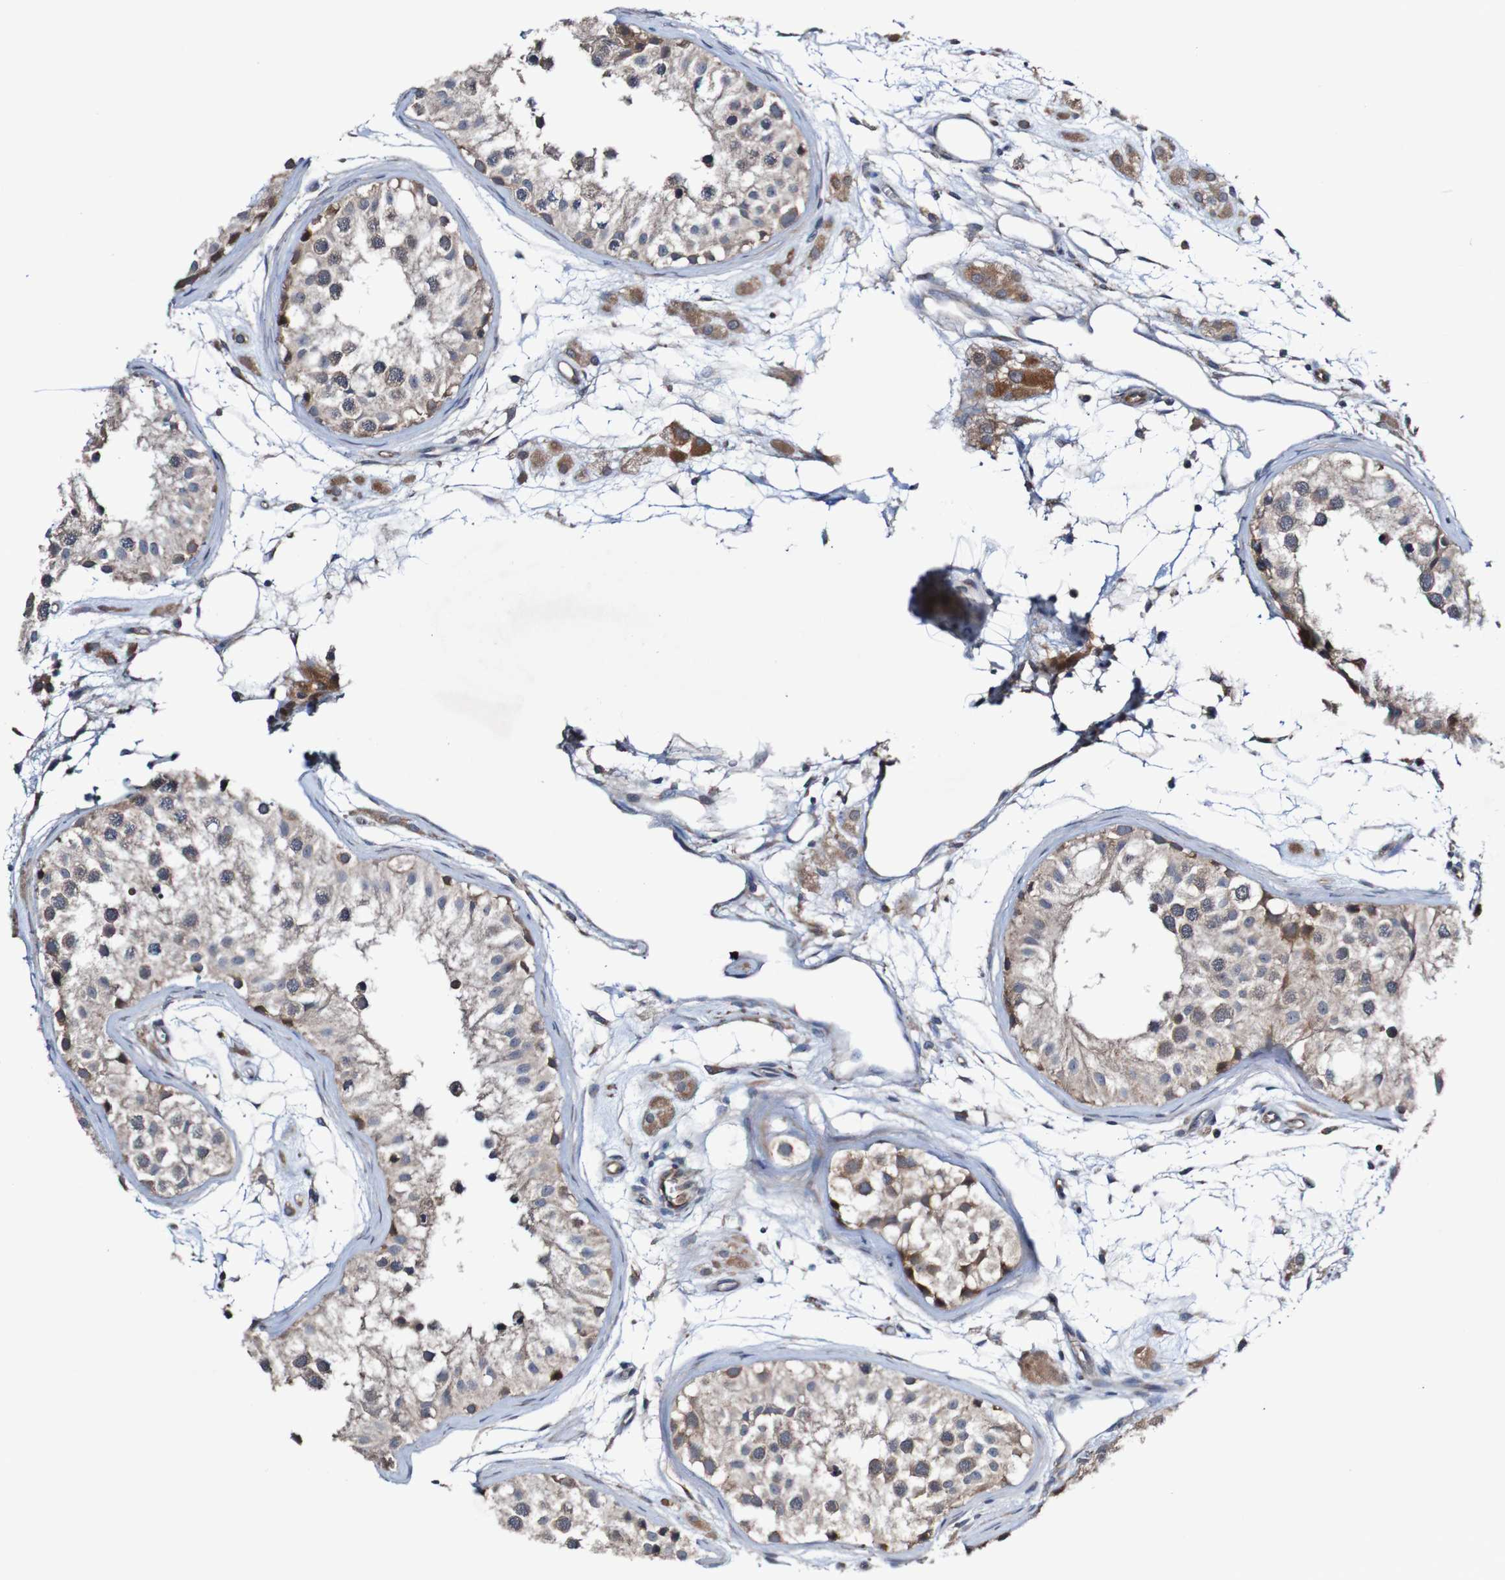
{"staining": {"intensity": "moderate", "quantity": ">75%", "location": "cytoplasmic/membranous"}, "tissue": "testis", "cell_type": "Cells in seminiferous ducts", "image_type": "normal", "snomed": [{"axis": "morphology", "description": "Normal tissue, NOS"}, {"axis": "morphology", "description": "Adenocarcinoma, metastatic, NOS"}, {"axis": "topography", "description": "Testis"}], "caption": "Protein positivity by immunohistochemistry displays moderate cytoplasmic/membranous positivity in approximately >75% of cells in seminiferous ducts in unremarkable testis. (Brightfield microscopy of DAB IHC at high magnification).", "gene": "ST8SIA6", "patient": {"sex": "male", "age": 26}}